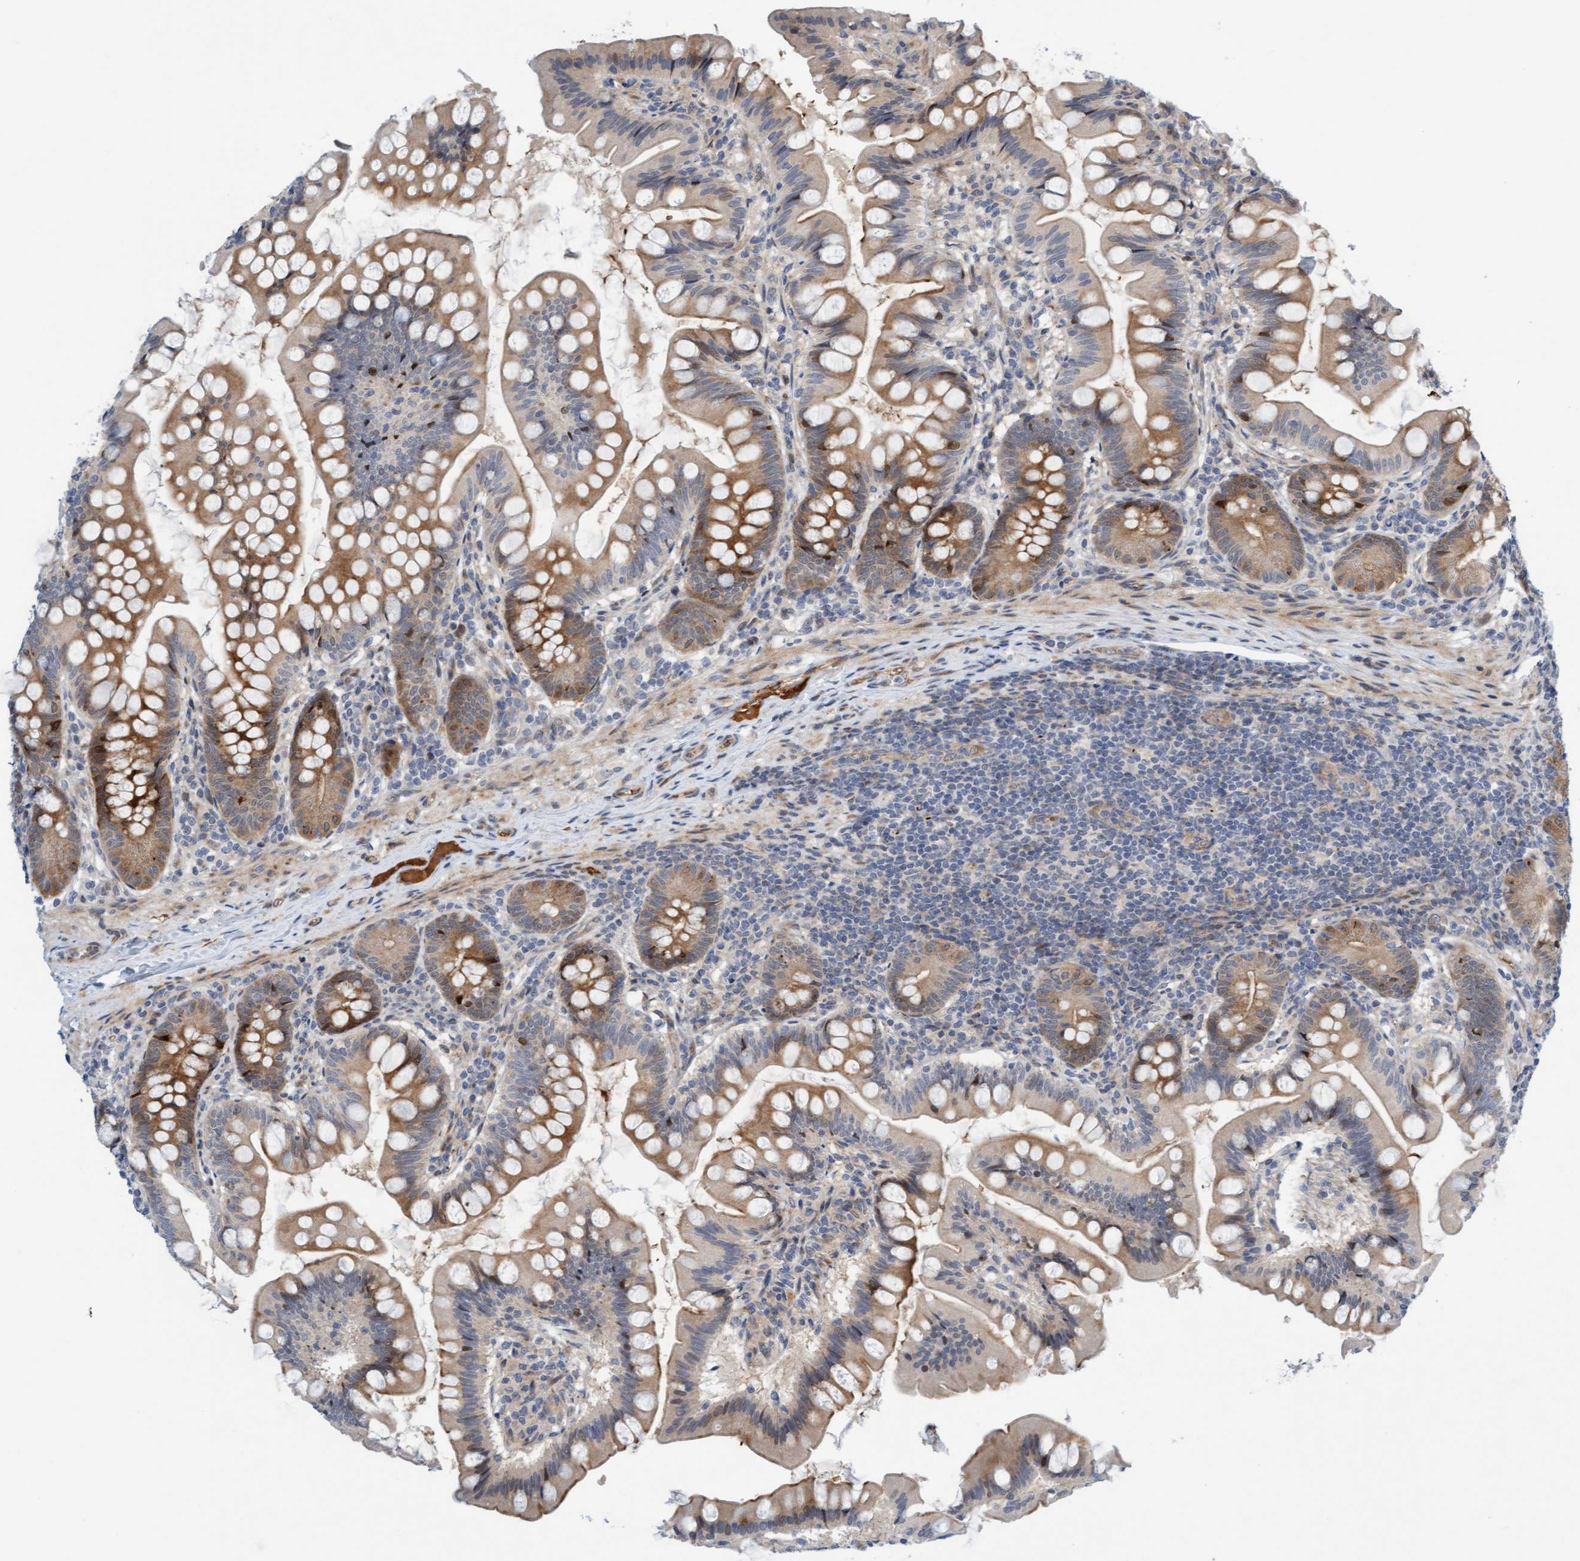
{"staining": {"intensity": "moderate", "quantity": ">75%", "location": "cytoplasmic/membranous"}, "tissue": "small intestine", "cell_type": "Glandular cells", "image_type": "normal", "snomed": [{"axis": "morphology", "description": "Normal tissue, NOS"}, {"axis": "topography", "description": "Small intestine"}], "caption": "Brown immunohistochemical staining in benign small intestine exhibits moderate cytoplasmic/membranous positivity in approximately >75% of glandular cells.", "gene": "EIF4EBP1", "patient": {"sex": "male", "age": 7}}